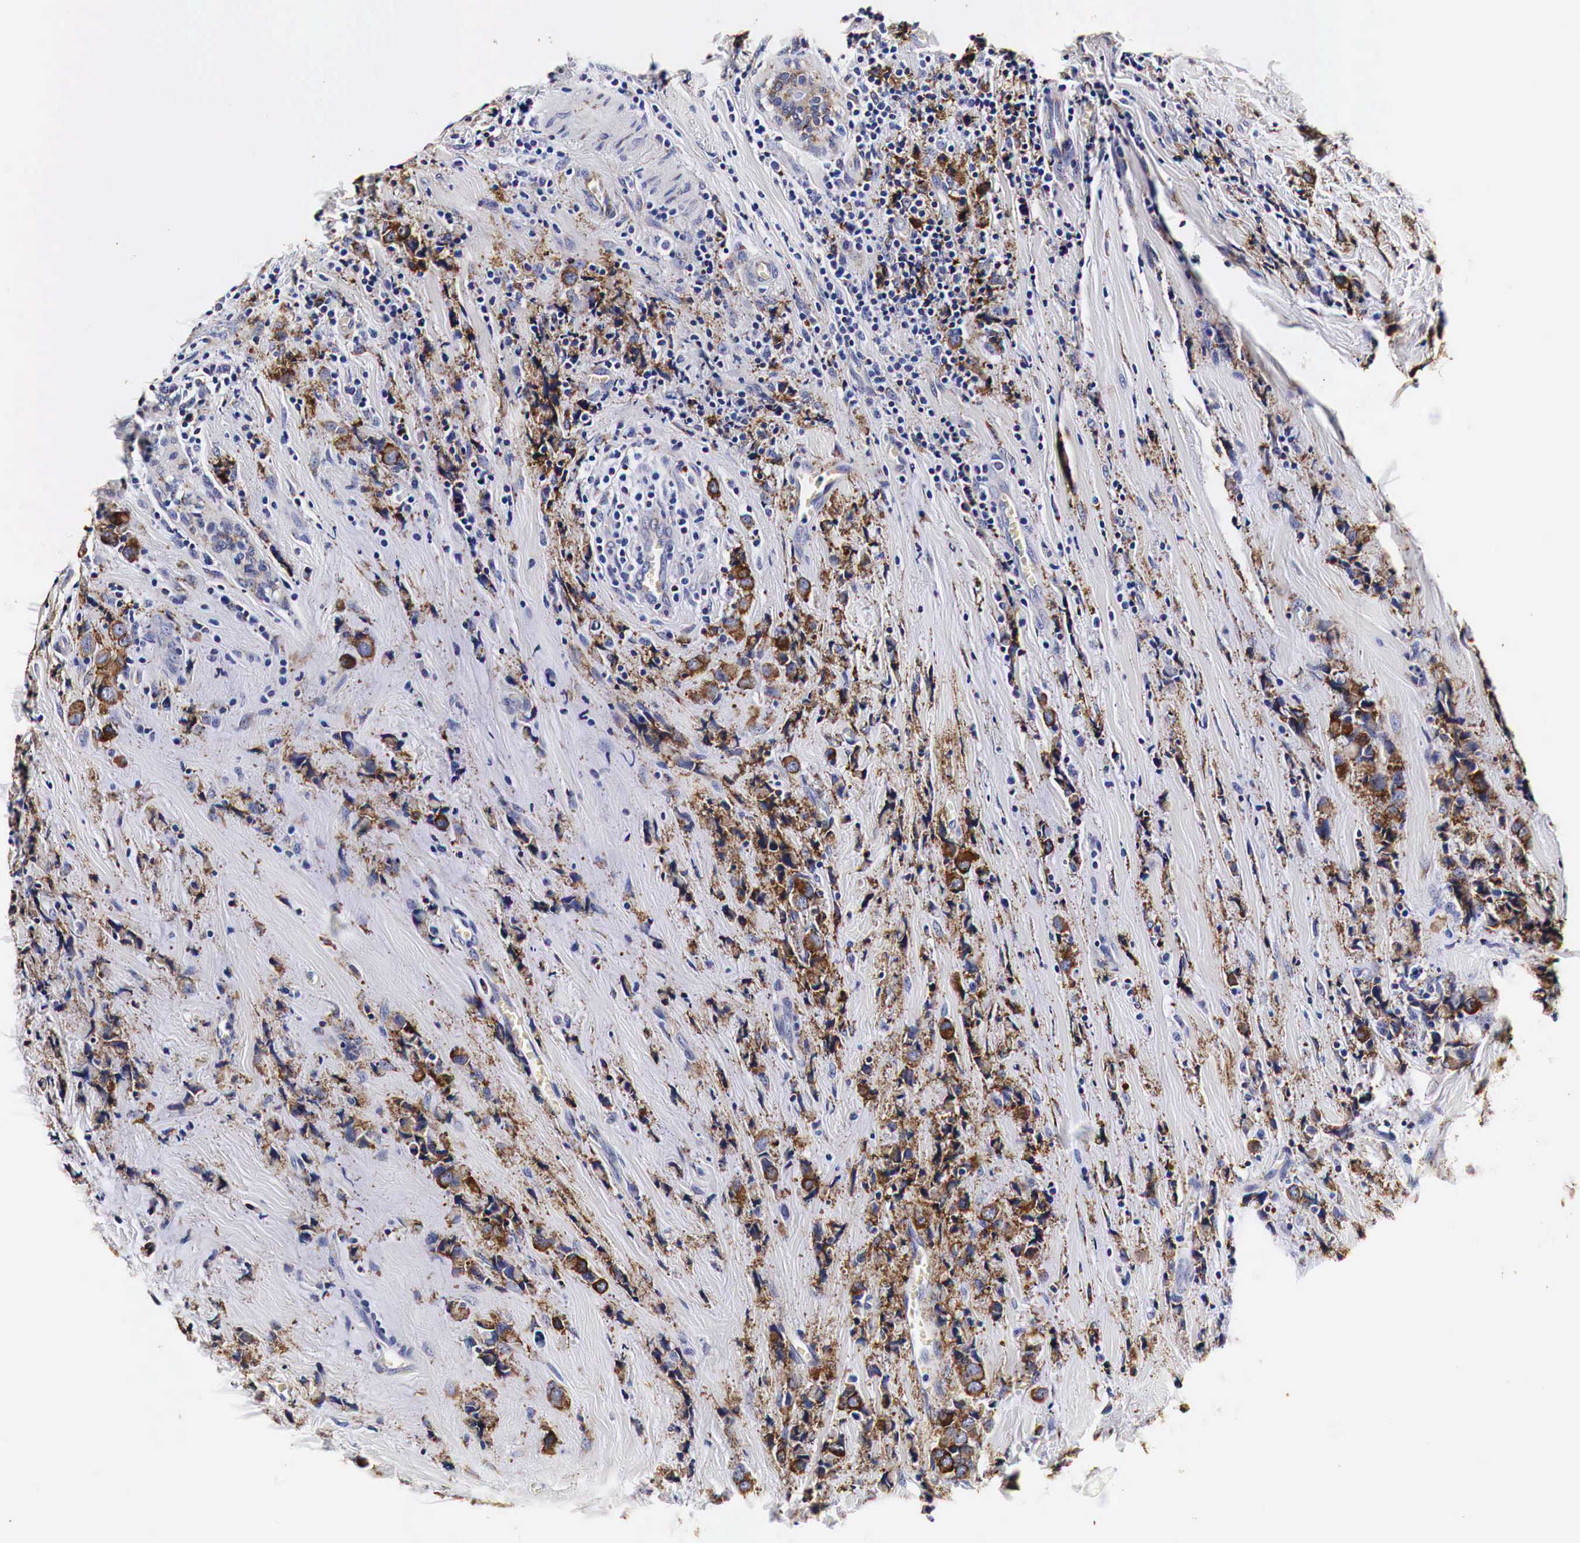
{"staining": {"intensity": "moderate", "quantity": ">75%", "location": "cytoplasmic/membranous"}, "tissue": "breast cancer", "cell_type": "Tumor cells", "image_type": "cancer", "snomed": [{"axis": "morphology", "description": "Lobular carcinoma"}, {"axis": "topography", "description": "Breast"}], "caption": "IHC histopathology image of breast lobular carcinoma stained for a protein (brown), which displays medium levels of moderate cytoplasmic/membranous positivity in approximately >75% of tumor cells.", "gene": "CKAP4", "patient": {"sex": "female", "age": 57}}